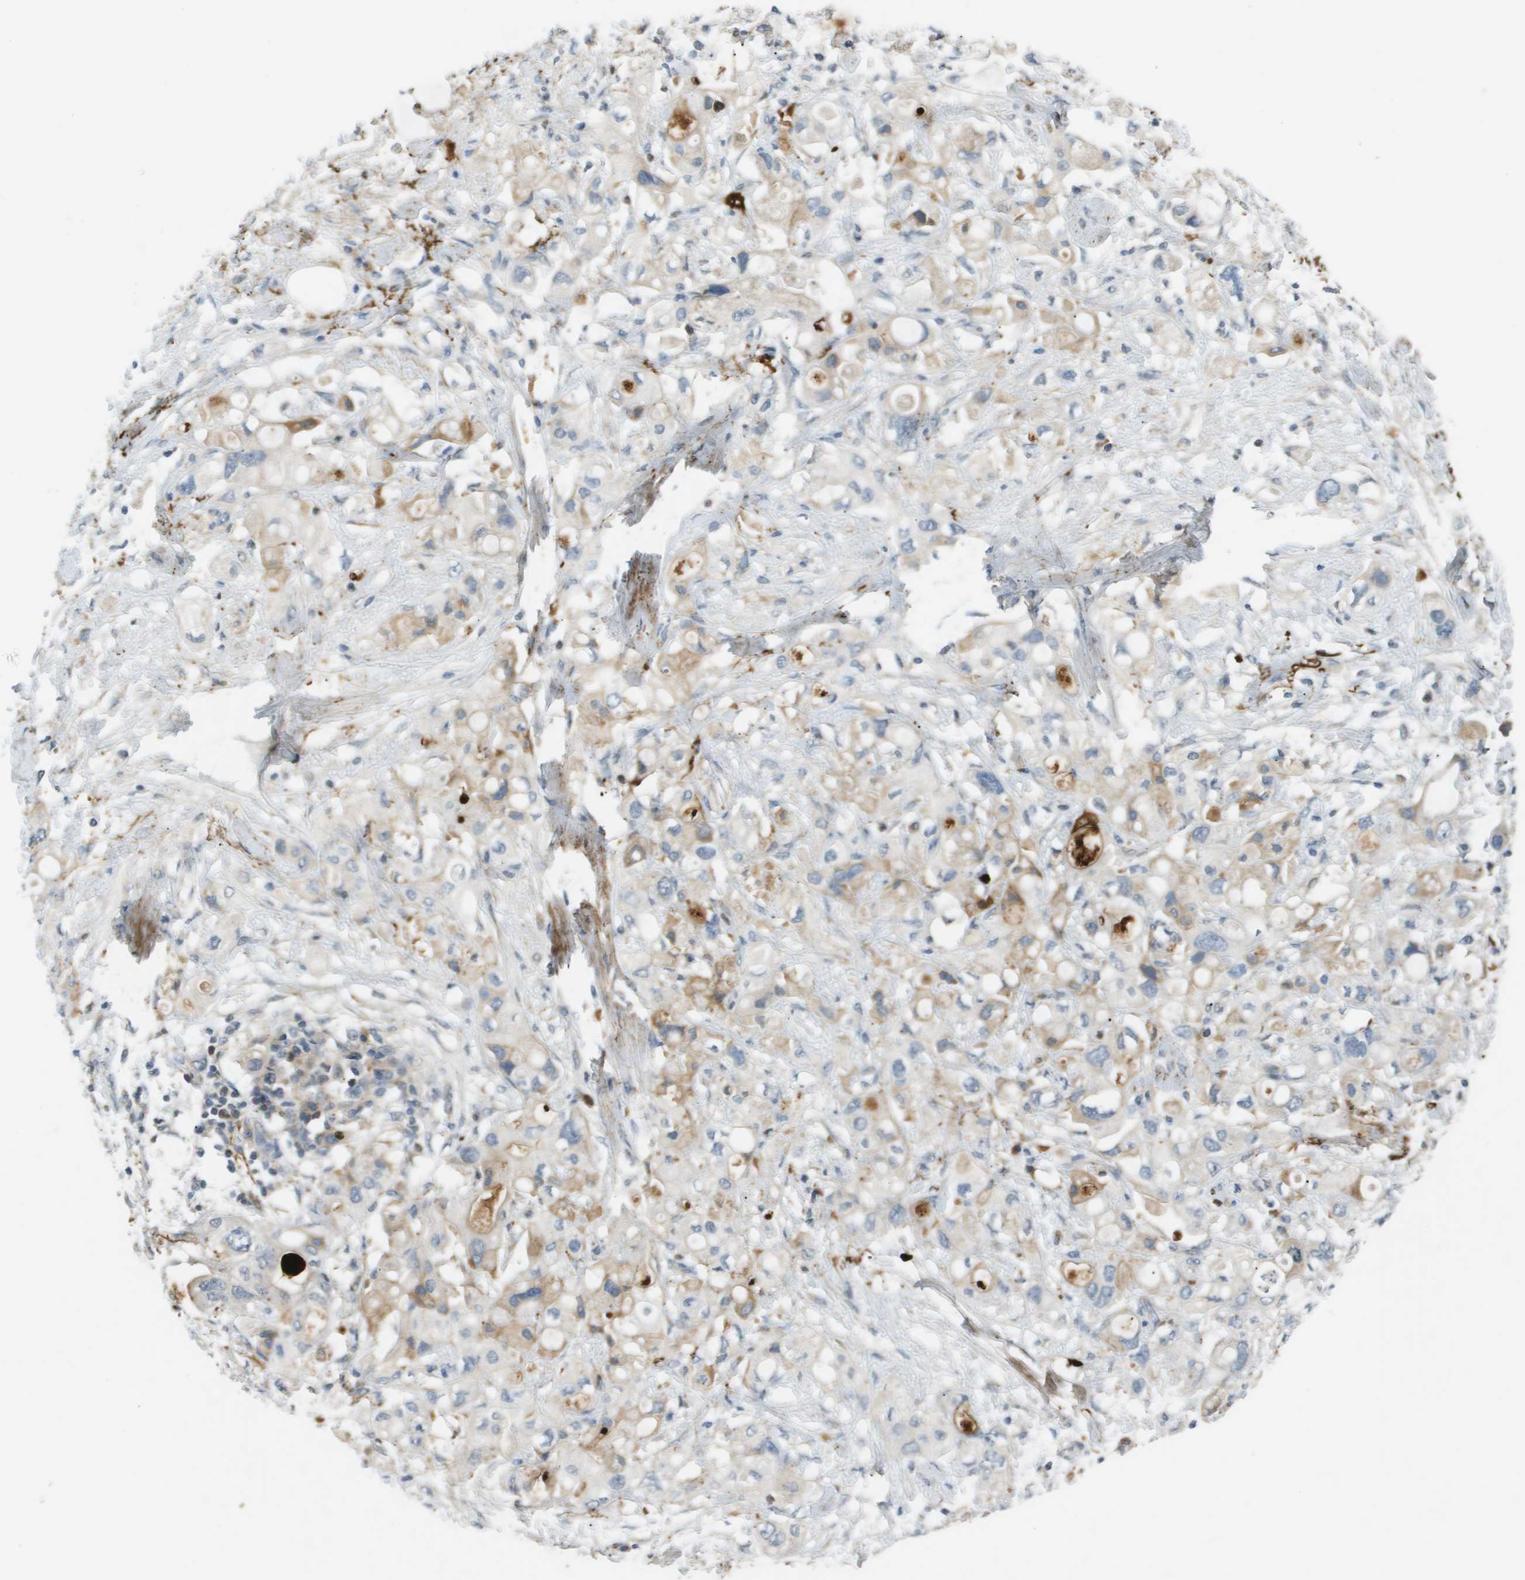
{"staining": {"intensity": "weak", "quantity": "<25%", "location": "cytoplasmic/membranous"}, "tissue": "pancreatic cancer", "cell_type": "Tumor cells", "image_type": "cancer", "snomed": [{"axis": "morphology", "description": "Adenocarcinoma, NOS"}, {"axis": "topography", "description": "Pancreas"}], "caption": "Immunohistochemistry histopathology image of neoplastic tissue: human adenocarcinoma (pancreatic) stained with DAB (3,3'-diaminobenzidine) shows no significant protein staining in tumor cells.", "gene": "VTN", "patient": {"sex": "female", "age": 56}}